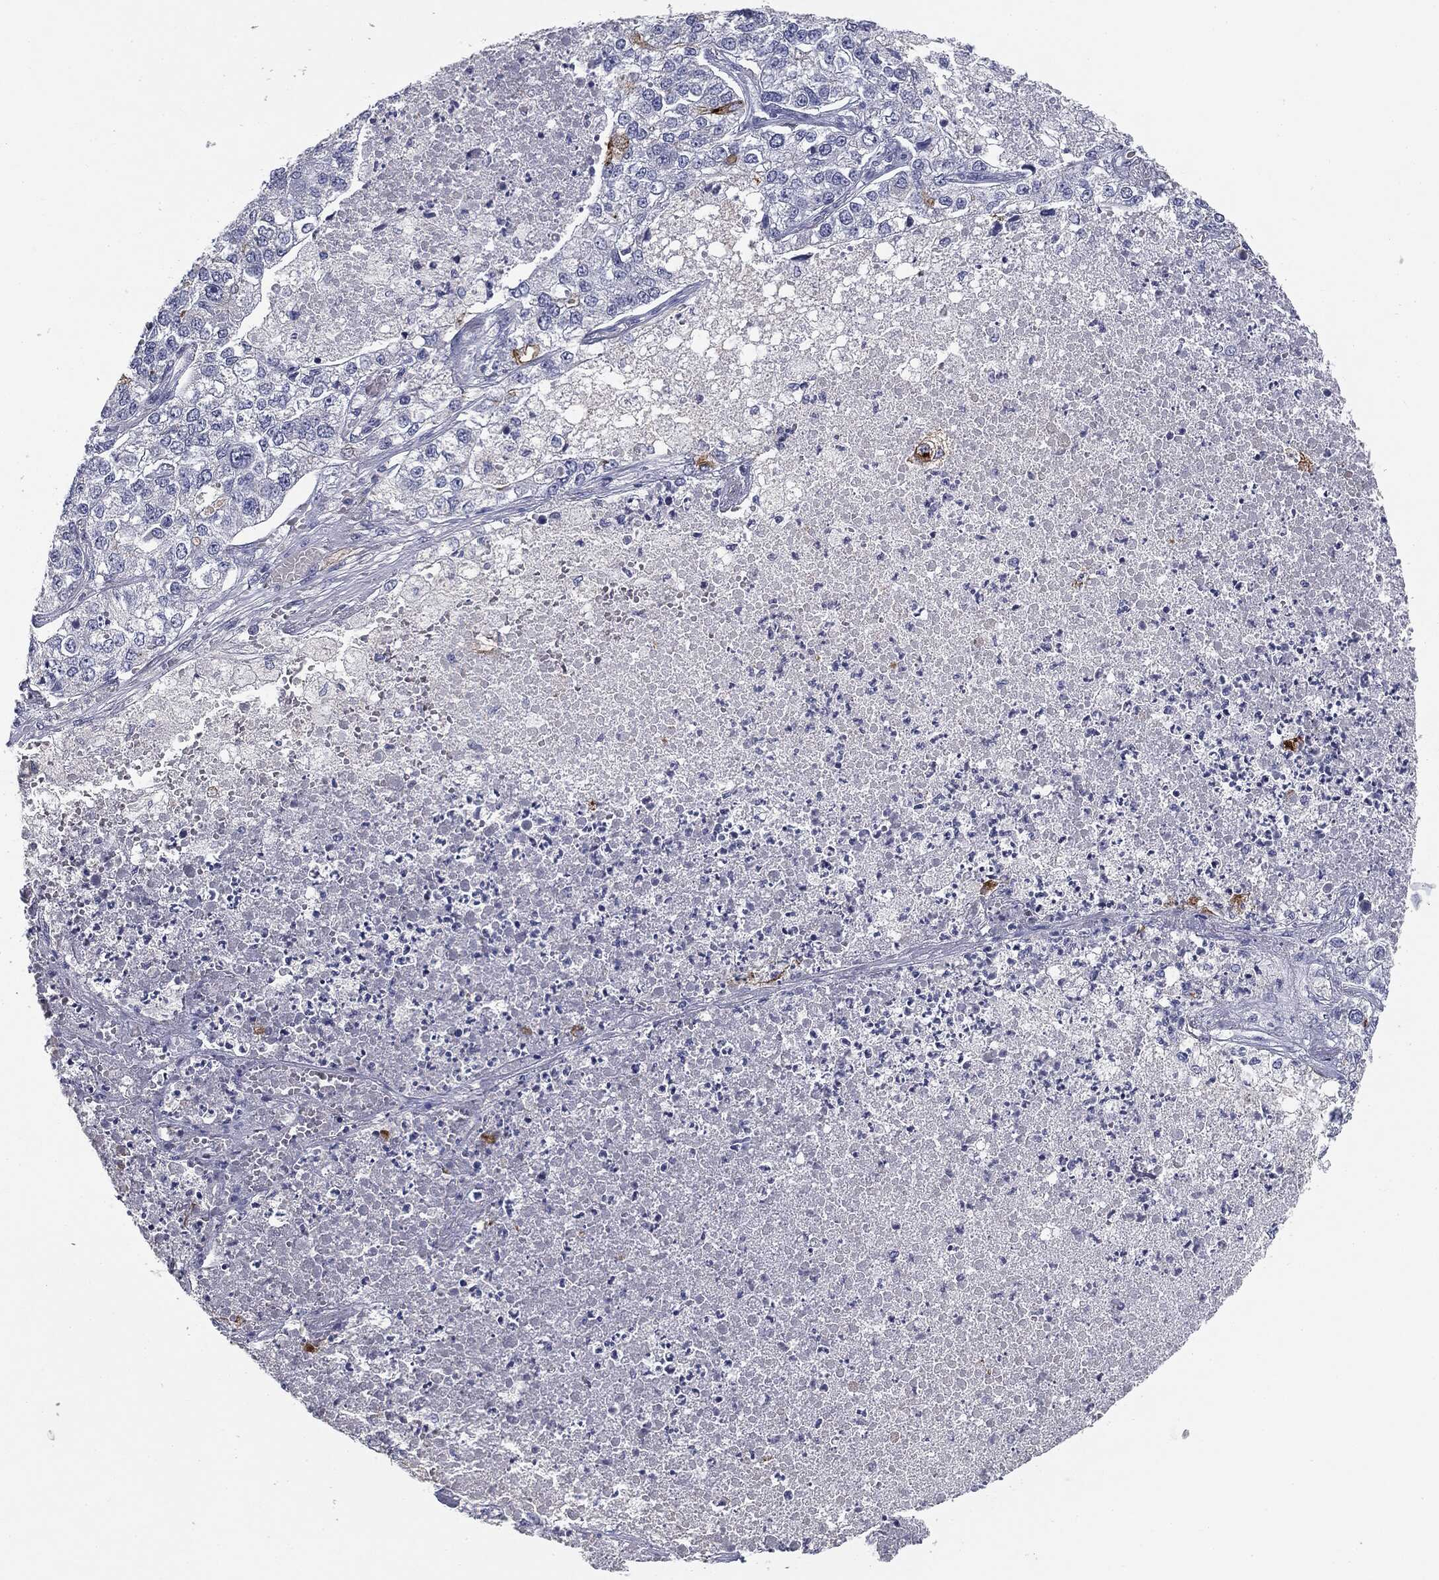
{"staining": {"intensity": "negative", "quantity": "none", "location": "none"}, "tissue": "lung cancer", "cell_type": "Tumor cells", "image_type": "cancer", "snomed": [{"axis": "morphology", "description": "Adenocarcinoma, NOS"}, {"axis": "topography", "description": "Lung"}], "caption": "IHC of lung cancer exhibits no positivity in tumor cells.", "gene": "MUC1", "patient": {"sex": "male", "age": 49}}